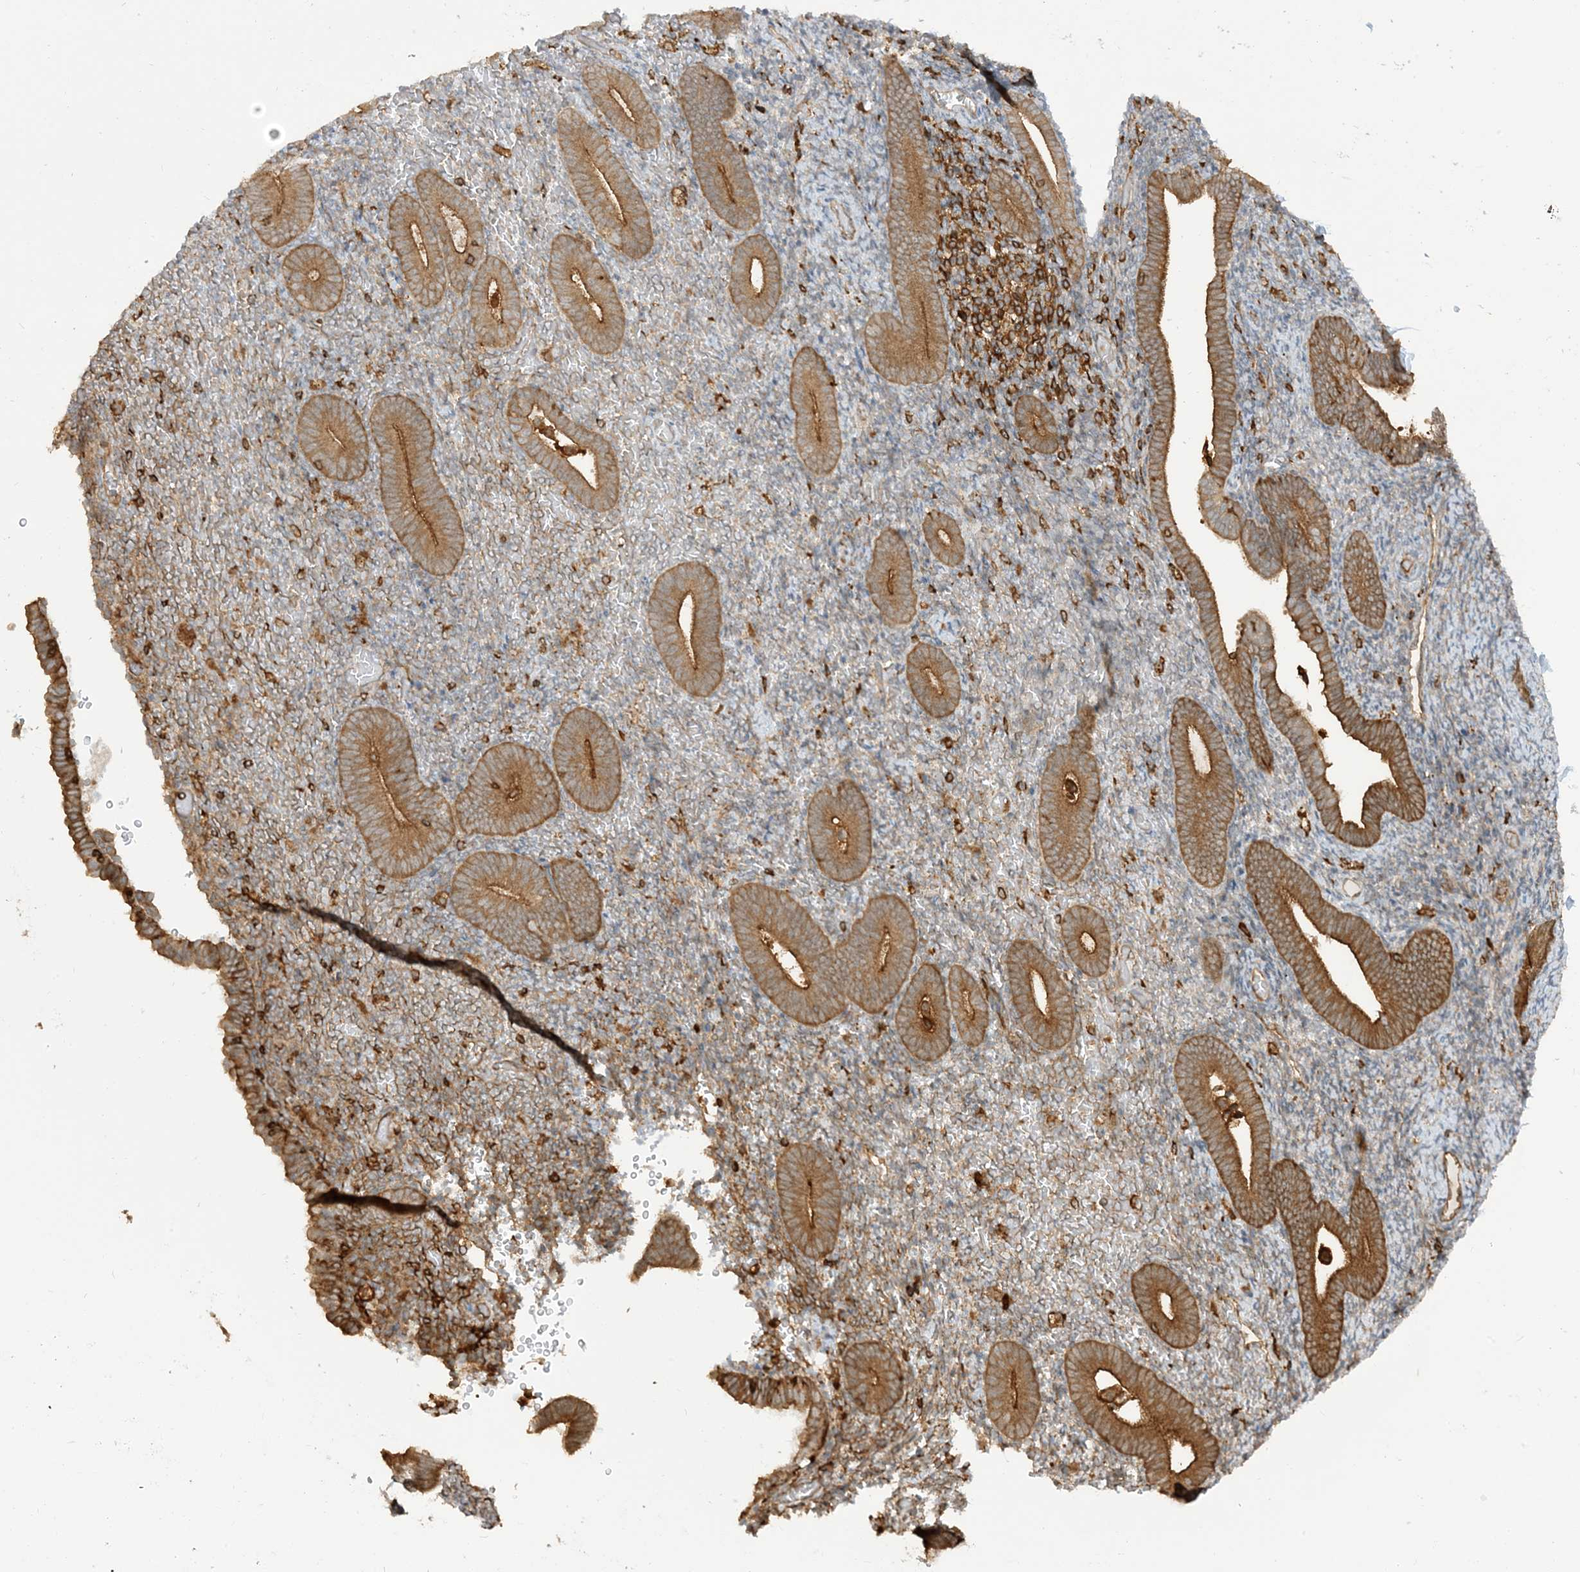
{"staining": {"intensity": "moderate", "quantity": "<25%", "location": "cytoplasmic/membranous"}, "tissue": "endometrium", "cell_type": "Cells in endometrial stroma", "image_type": "normal", "snomed": [{"axis": "morphology", "description": "Normal tissue, NOS"}, {"axis": "topography", "description": "Endometrium"}], "caption": "A micrograph showing moderate cytoplasmic/membranous staining in about <25% of cells in endometrial stroma in unremarkable endometrium, as visualized by brown immunohistochemical staining.", "gene": "CAPZB", "patient": {"sex": "female", "age": 51}}